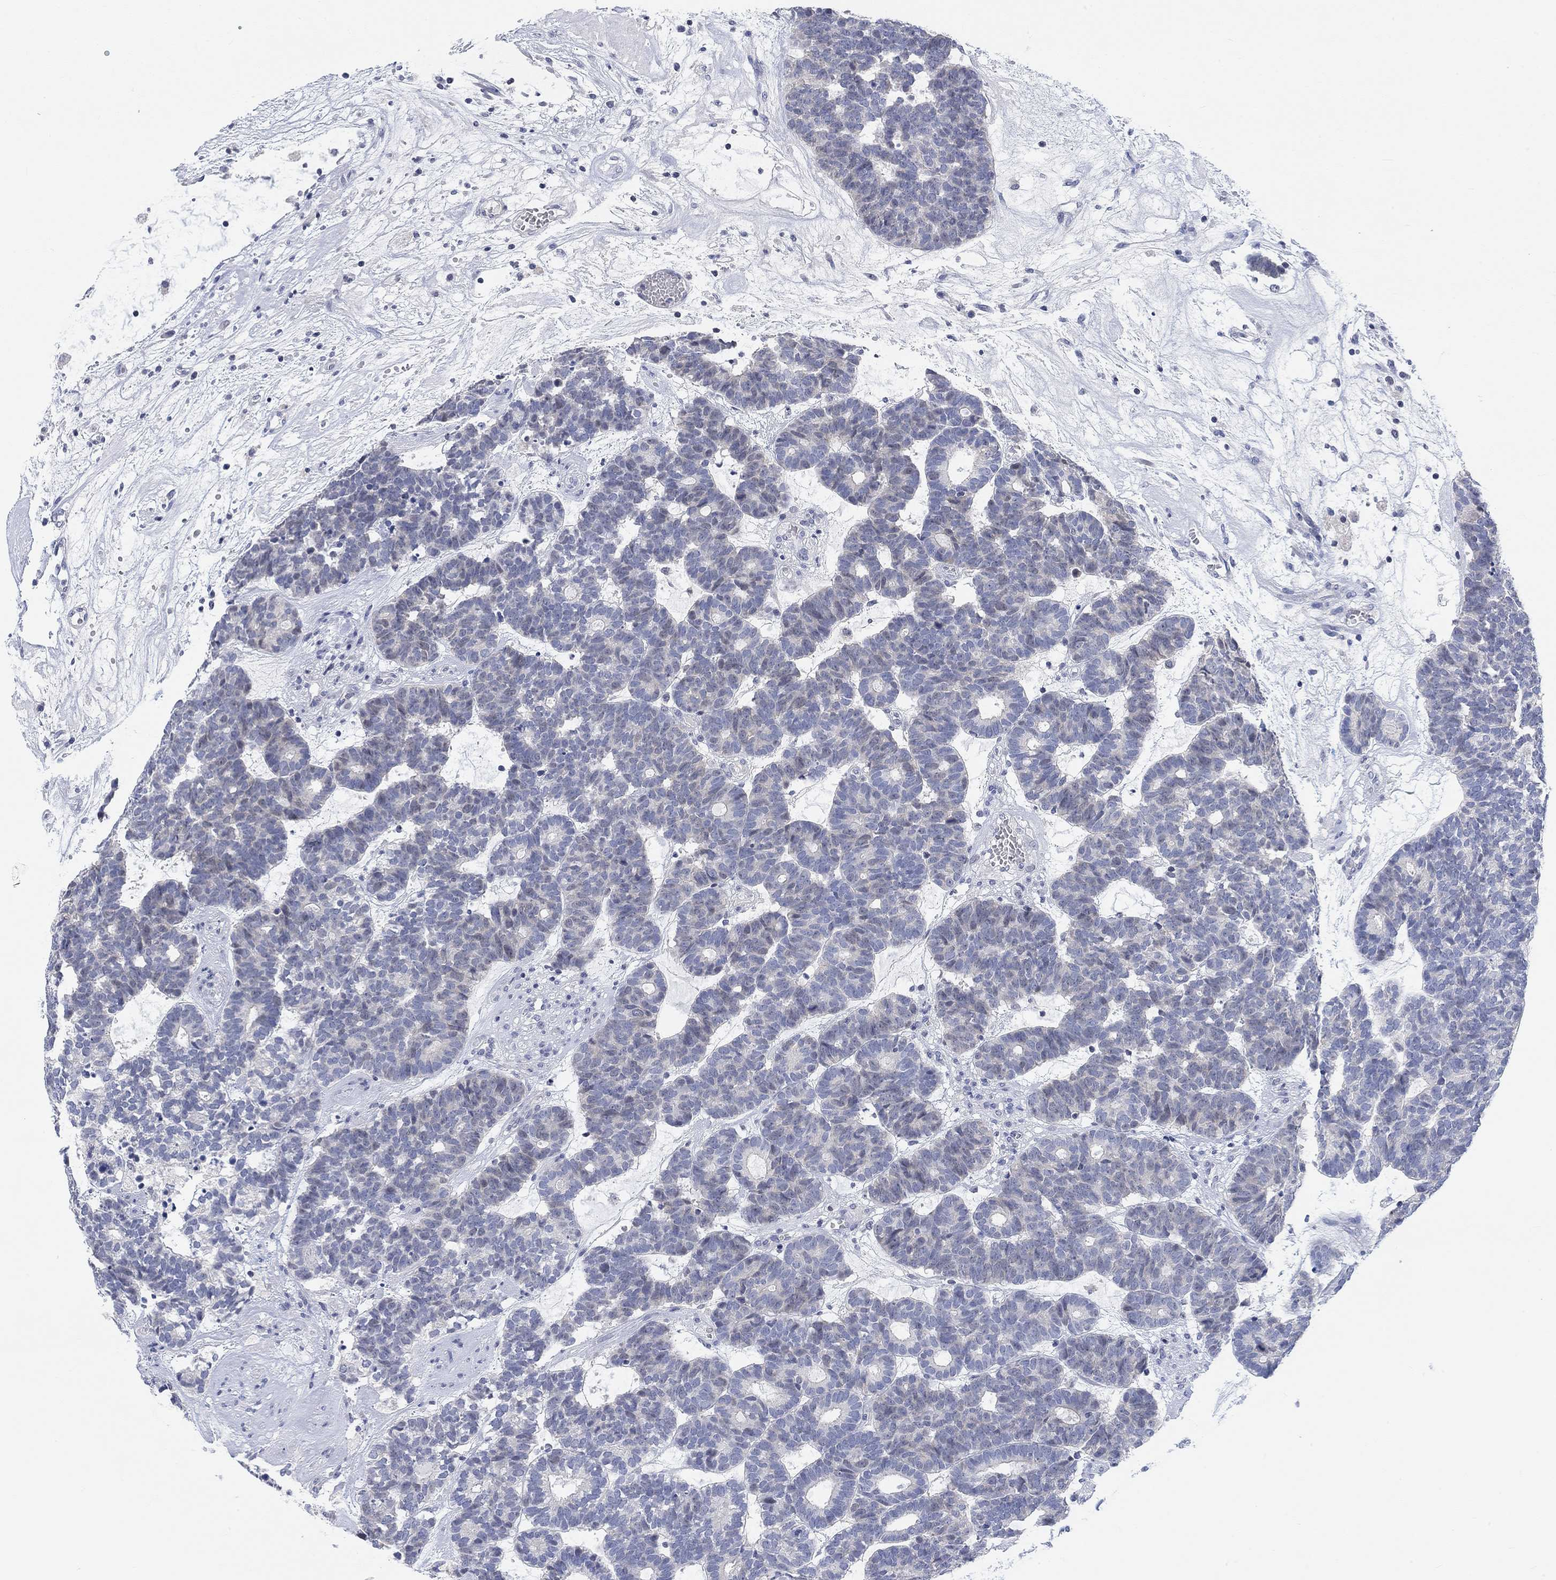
{"staining": {"intensity": "negative", "quantity": "none", "location": "none"}, "tissue": "head and neck cancer", "cell_type": "Tumor cells", "image_type": "cancer", "snomed": [{"axis": "morphology", "description": "Adenocarcinoma, NOS"}, {"axis": "topography", "description": "Head-Neck"}], "caption": "Adenocarcinoma (head and neck) stained for a protein using IHC exhibits no positivity tumor cells.", "gene": "ATP6V1E2", "patient": {"sex": "female", "age": 81}}